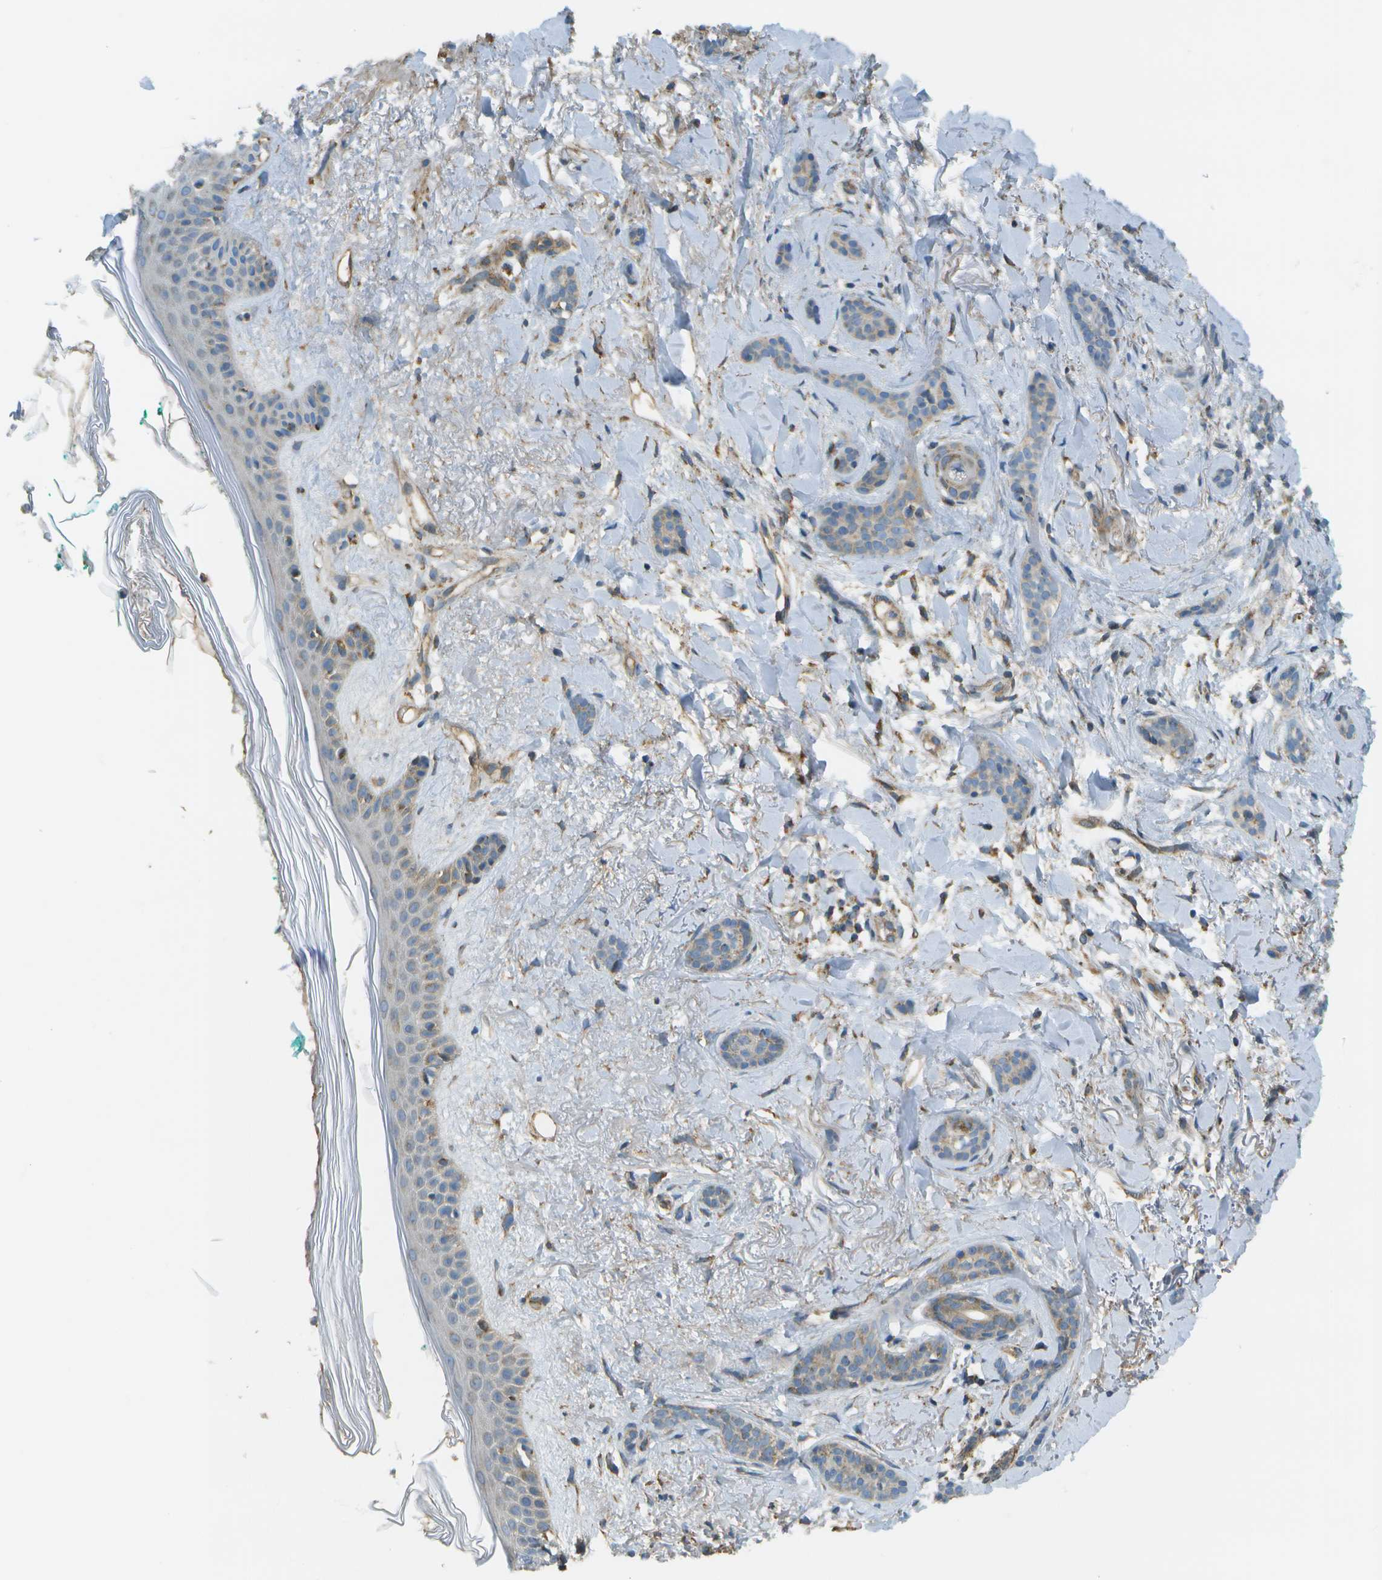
{"staining": {"intensity": "weak", "quantity": ">75%", "location": "cytoplasmic/membranous"}, "tissue": "skin cancer", "cell_type": "Tumor cells", "image_type": "cancer", "snomed": [{"axis": "morphology", "description": "Basal cell carcinoma"}, {"axis": "morphology", "description": "Adnexal tumor, benign"}, {"axis": "topography", "description": "Skin"}], "caption": "Immunohistochemistry histopathology image of basal cell carcinoma (skin) stained for a protein (brown), which reveals low levels of weak cytoplasmic/membranous expression in approximately >75% of tumor cells.", "gene": "NRK", "patient": {"sex": "female", "age": 42}}